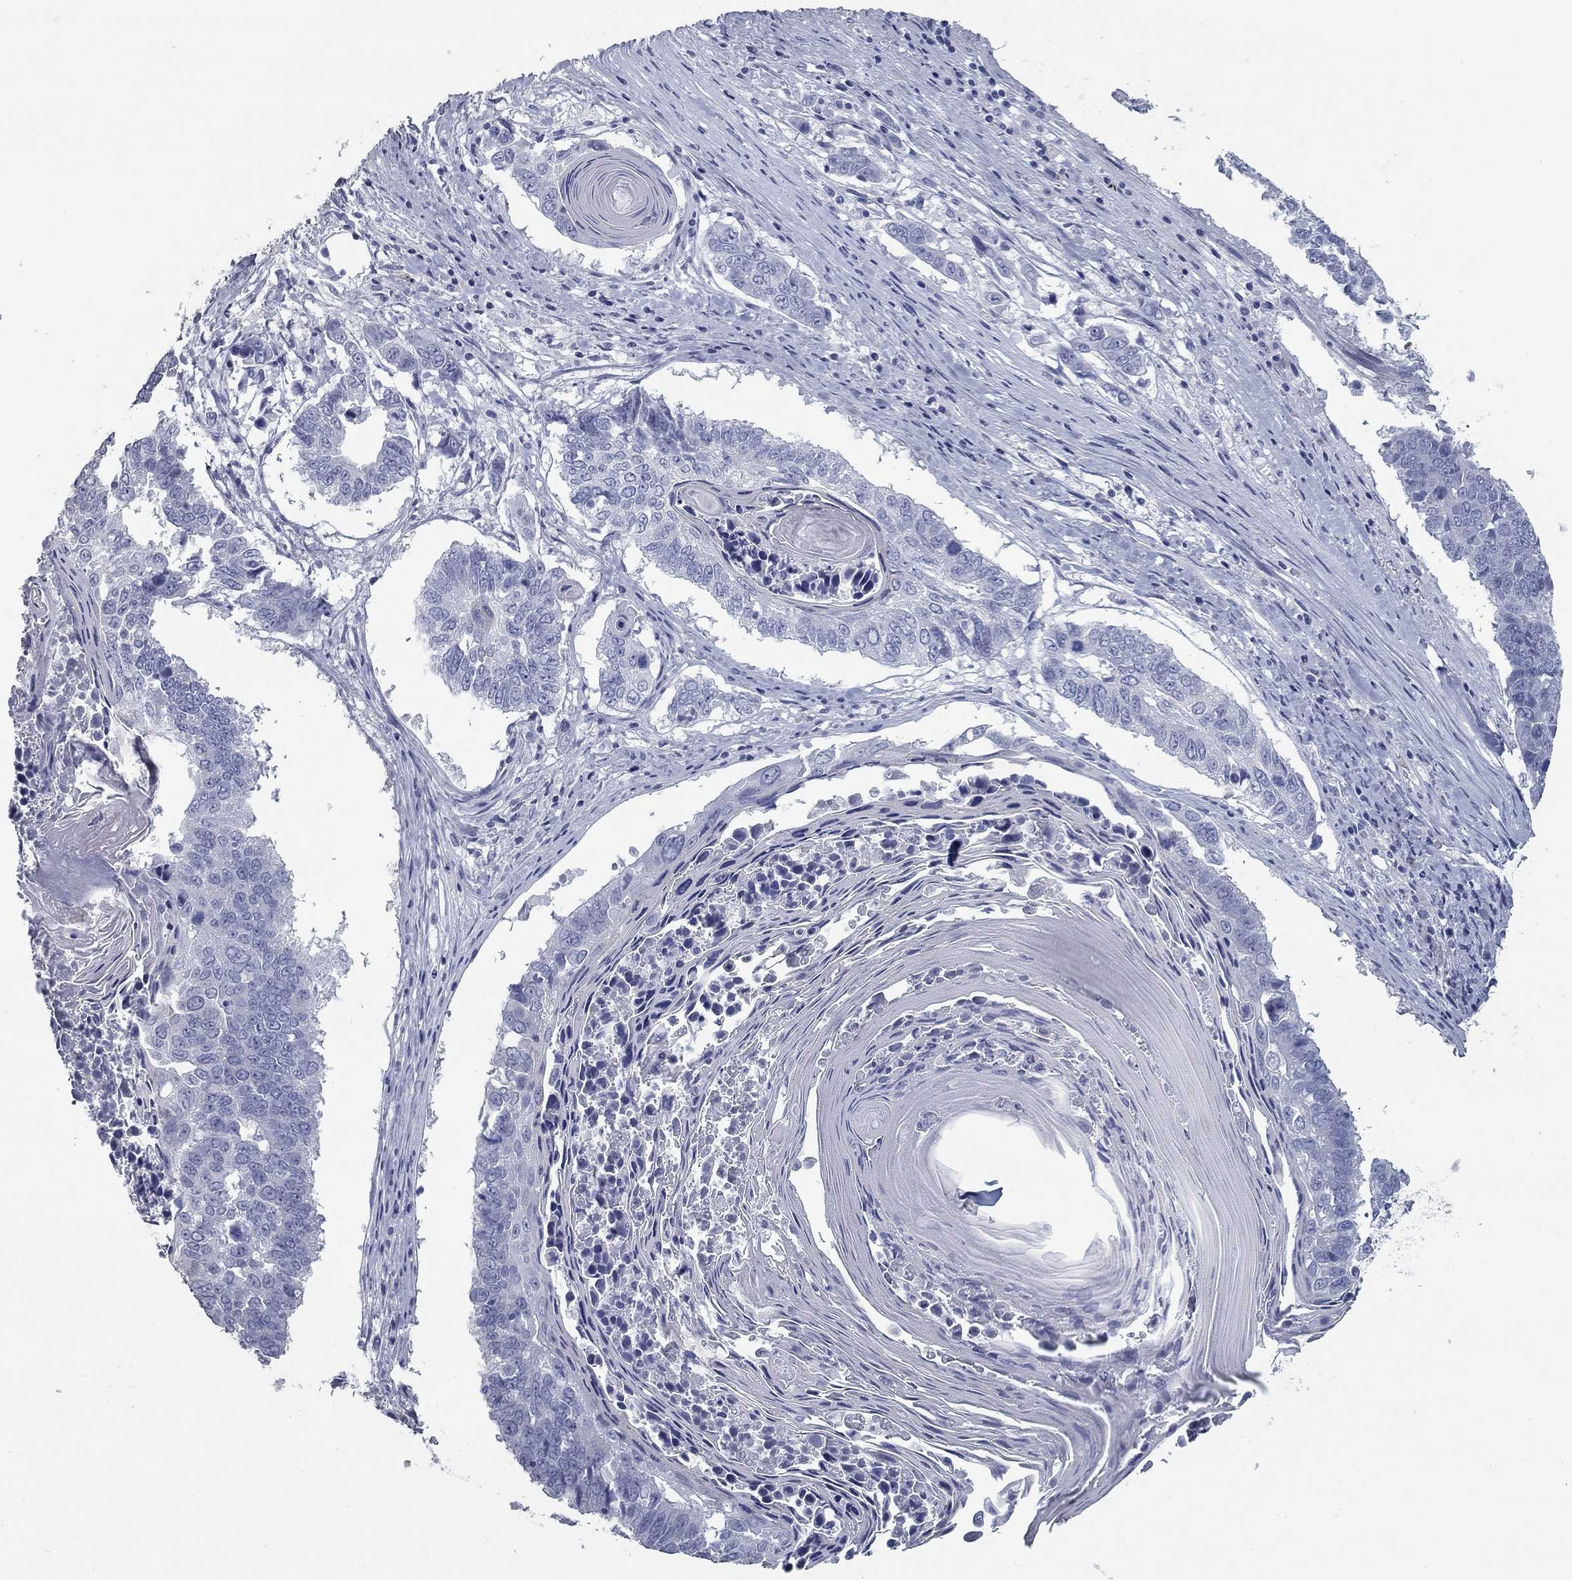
{"staining": {"intensity": "negative", "quantity": "none", "location": "none"}, "tissue": "lung cancer", "cell_type": "Tumor cells", "image_type": "cancer", "snomed": [{"axis": "morphology", "description": "Squamous cell carcinoma, NOS"}, {"axis": "topography", "description": "Lung"}], "caption": "Immunohistochemical staining of human lung cancer shows no significant expression in tumor cells.", "gene": "TAC1", "patient": {"sex": "male", "age": 73}}